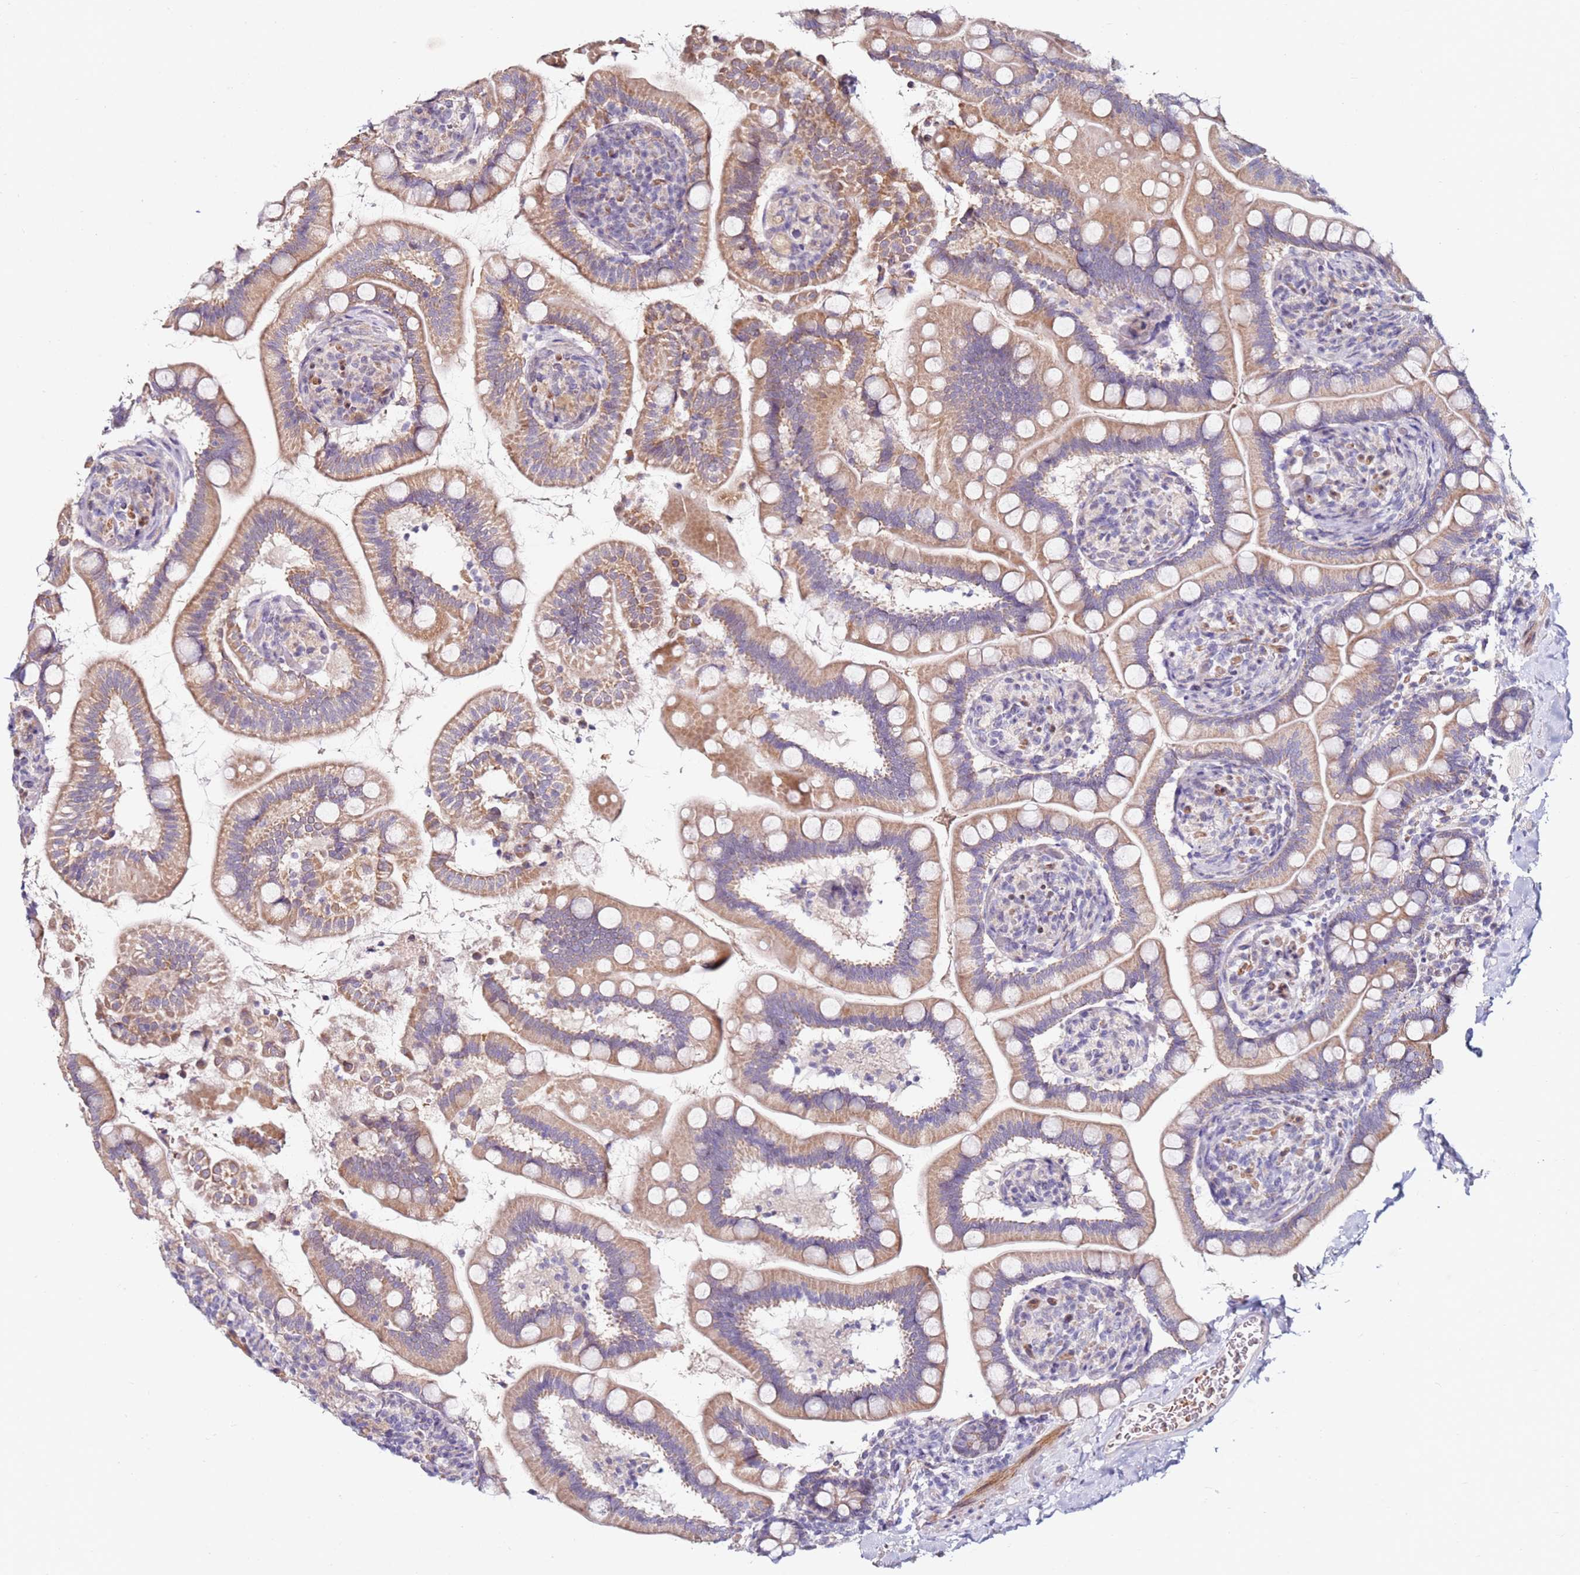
{"staining": {"intensity": "moderate", "quantity": "25%-75%", "location": "cytoplasmic/membranous"}, "tissue": "small intestine", "cell_type": "Glandular cells", "image_type": "normal", "snomed": [{"axis": "morphology", "description": "Normal tissue, NOS"}, {"axis": "topography", "description": "Small intestine"}], "caption": "Small intestine stained with immunohistochemistry (IHC) exhibits moderate cytoplasmic/membranous positivity in about 25%-75% of glandular cells.", "gene": "RARS2", "patient": {"sex": "female", "age": 64}}